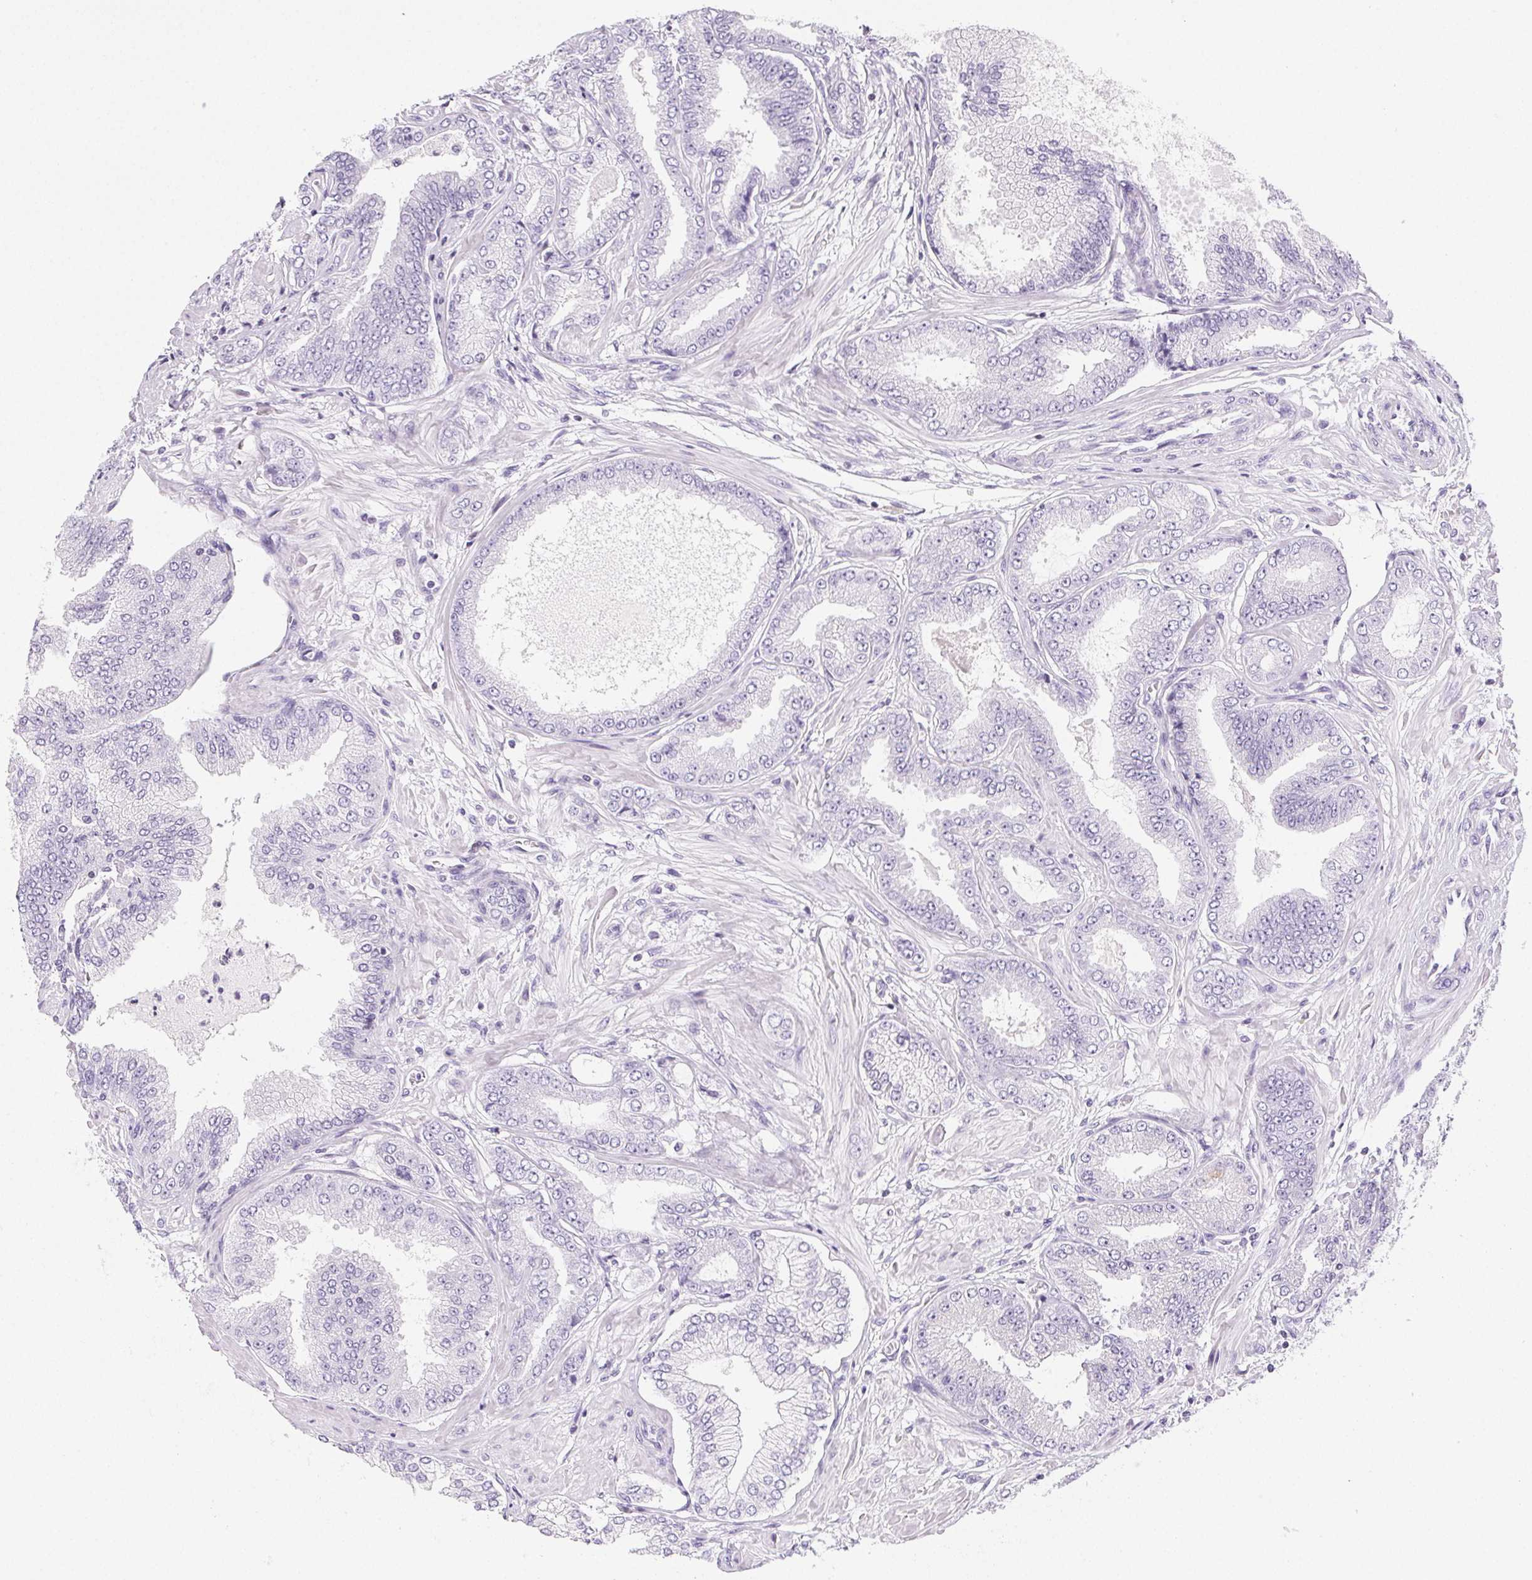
{"staining": {"intensity": "negative", "quantity": "none", "location": "none"}, "tissue": "prostate cancer", "cell_type": "Tumor cells", "image_type": "cancer", "snomed": [{"axis": "morphology", "description": "Adenocarcinoma, Low grade"}, {"axis": "topography", "description": "Prostate"}], "caption": "This is an immunohistochemistry (IHC) micrograph of human prostate low-grade adenocarcinoma. There is no positivity in tumor cells.", "gene": "BEND2", "patient": {"sex": "male", "age": 55}}